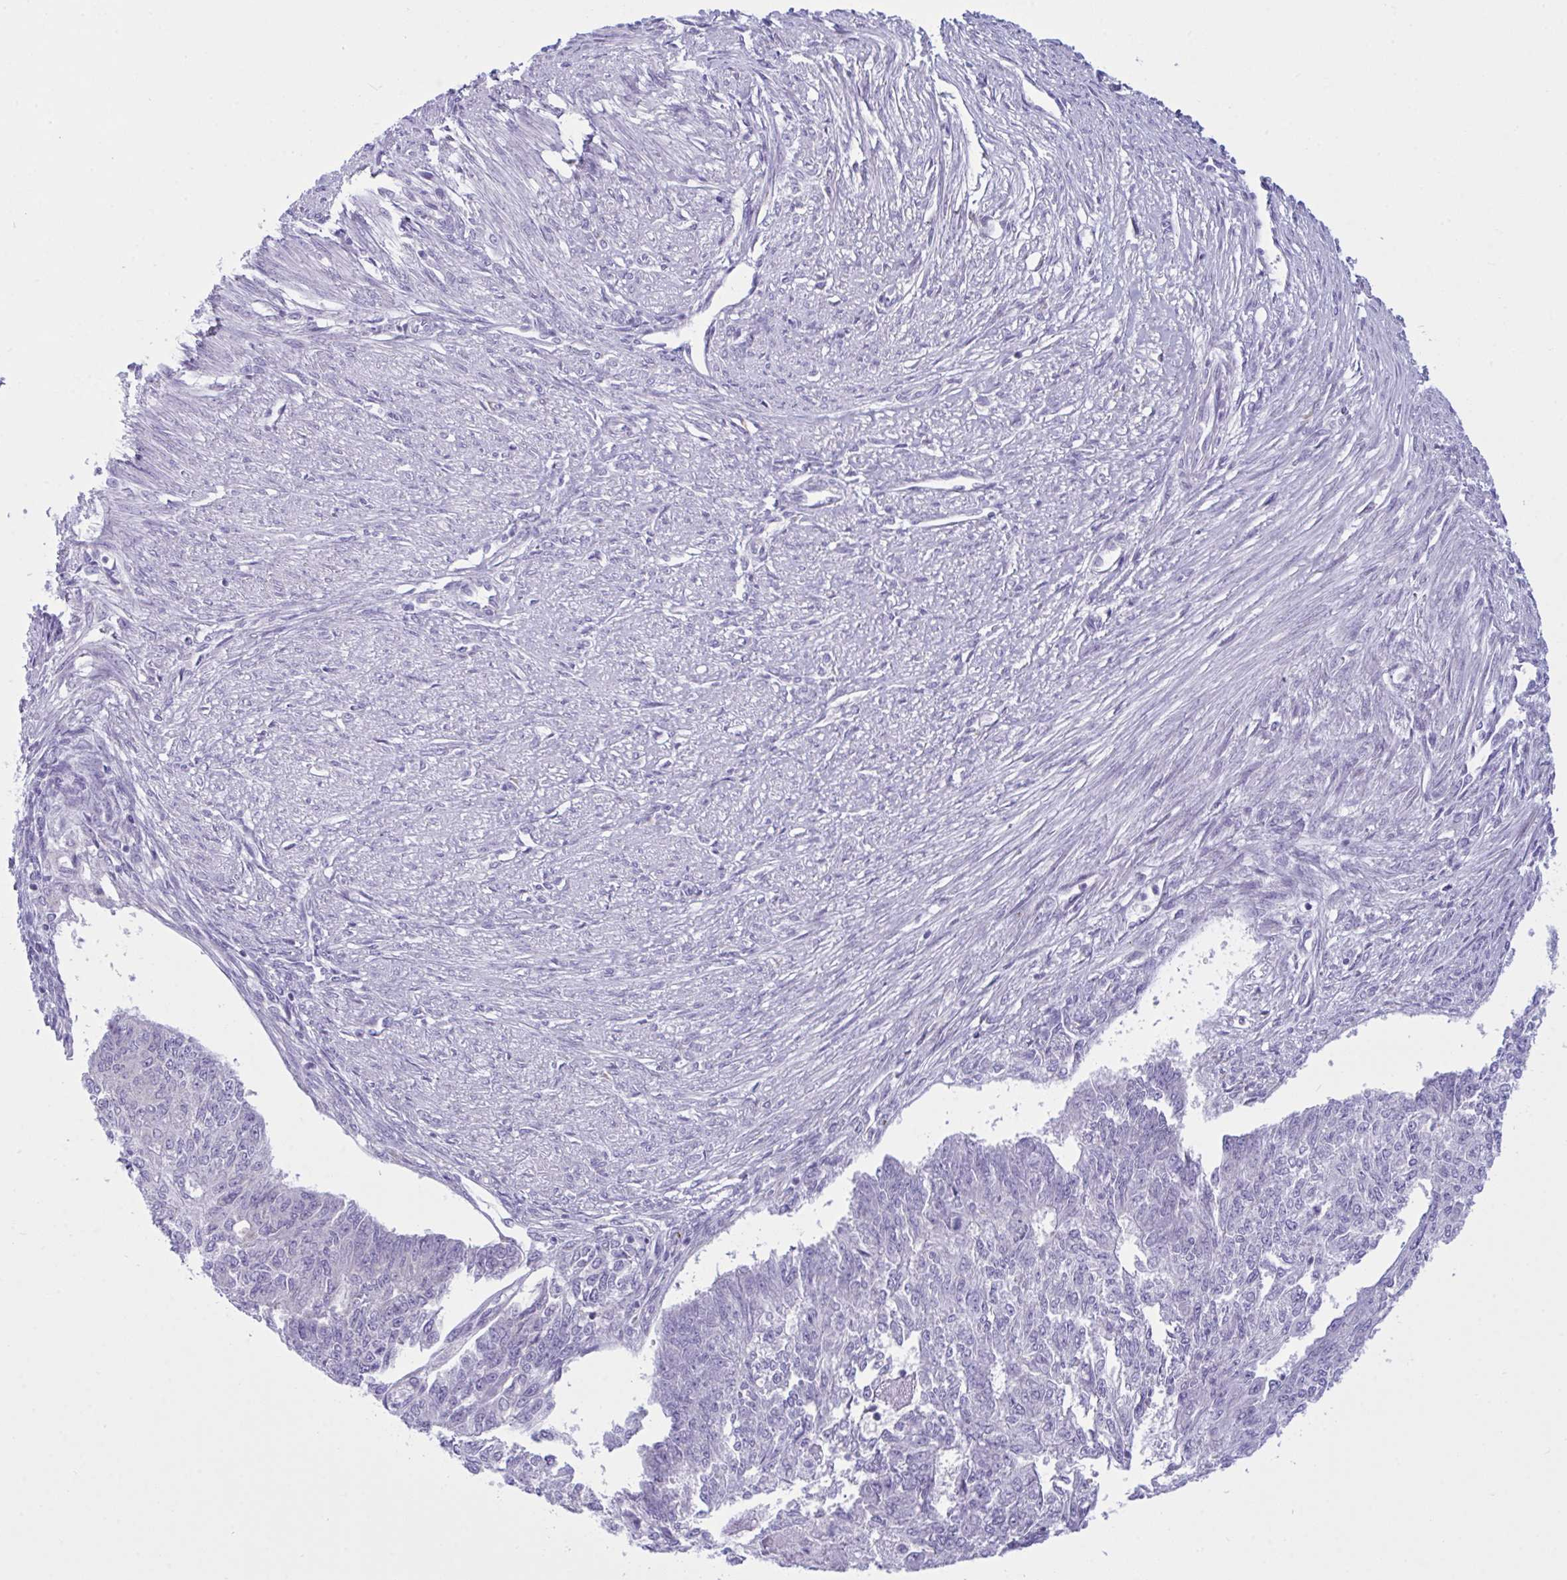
{"staining": {"intensity": "weak", "quantity": "<25%", "location": "cytoplasmic/membranous"}, "tissue": "endometrial cancer", "cell_type": "Tumor cells", "image_type": "cancer", "snomed": [{"axis": "morphology", "description": "Adenocarcinoma, NOS"}, {"axis": "topography", "description": "Endometrium"}], "caption": "Immunohistochemical staining of human endometrial adenocarcinoma demonstrates no significant staining in tumor cells. (Stains: DAB immunohistochemistry with hematoxylin counter stain, Microscopy: brightfield microscopy at high magnification).", "gene": "BBS1", "patient": {"sex": "female", "age": 32}}